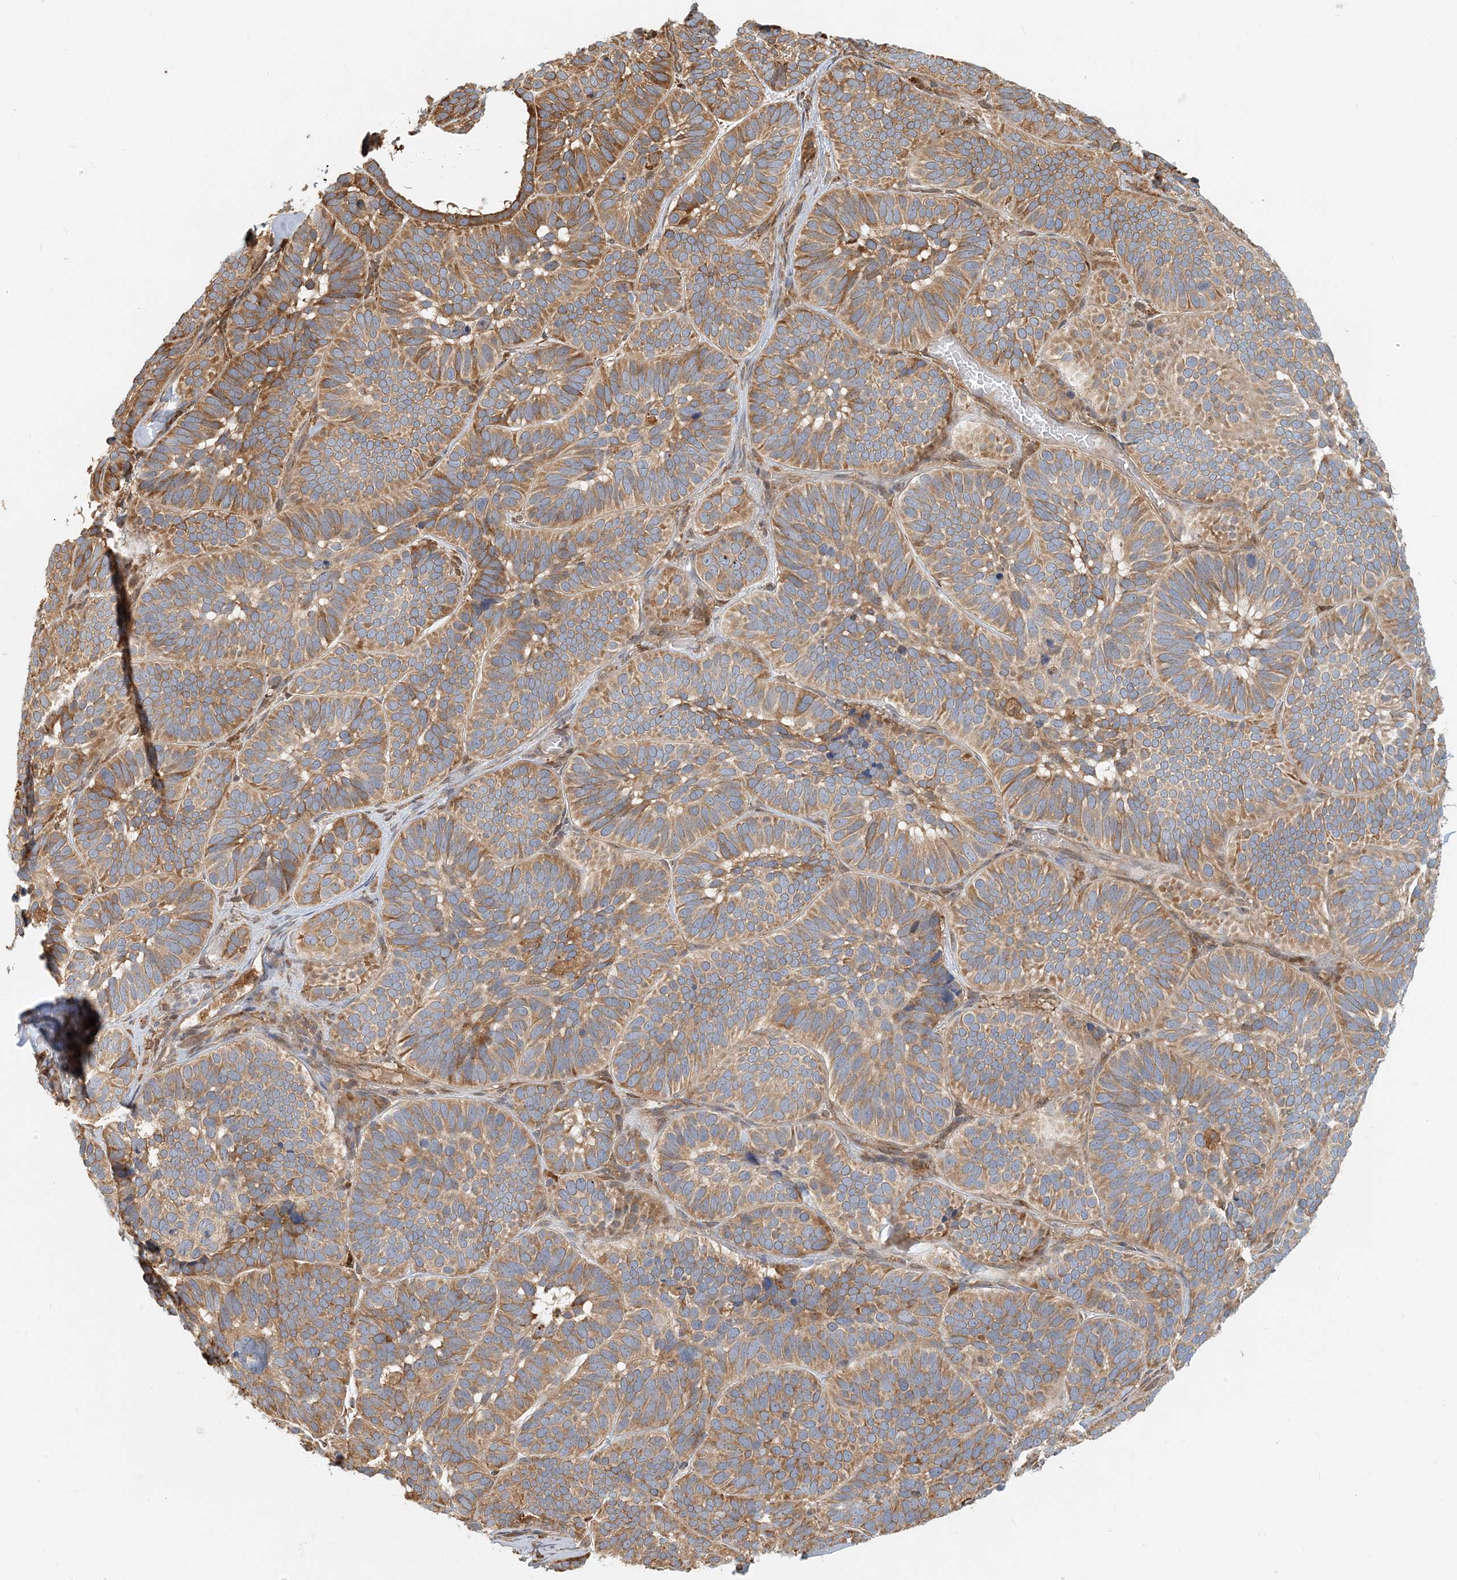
{"staining": {"intensity": "moderate", "quantity": ">75%", "location": "cytoplasmic/membranous"}, "tissue": "skin cancer", "cell_type": "Tumor cells", "image_type": "cancer", "snomed": [{"axis": "morphology", "description": "Basal cell carcinoma"}, {"axis": "topography", "description": "Skin"}], "caption": "This is a histology image of immunohistochemistry staining of skin basal cell carcinoma, which shows moderate positivity in the cytoplasmic/membranous of tumor cells.", "gene": "HNMT", "patient": {"sex": "male", "age": 62}}